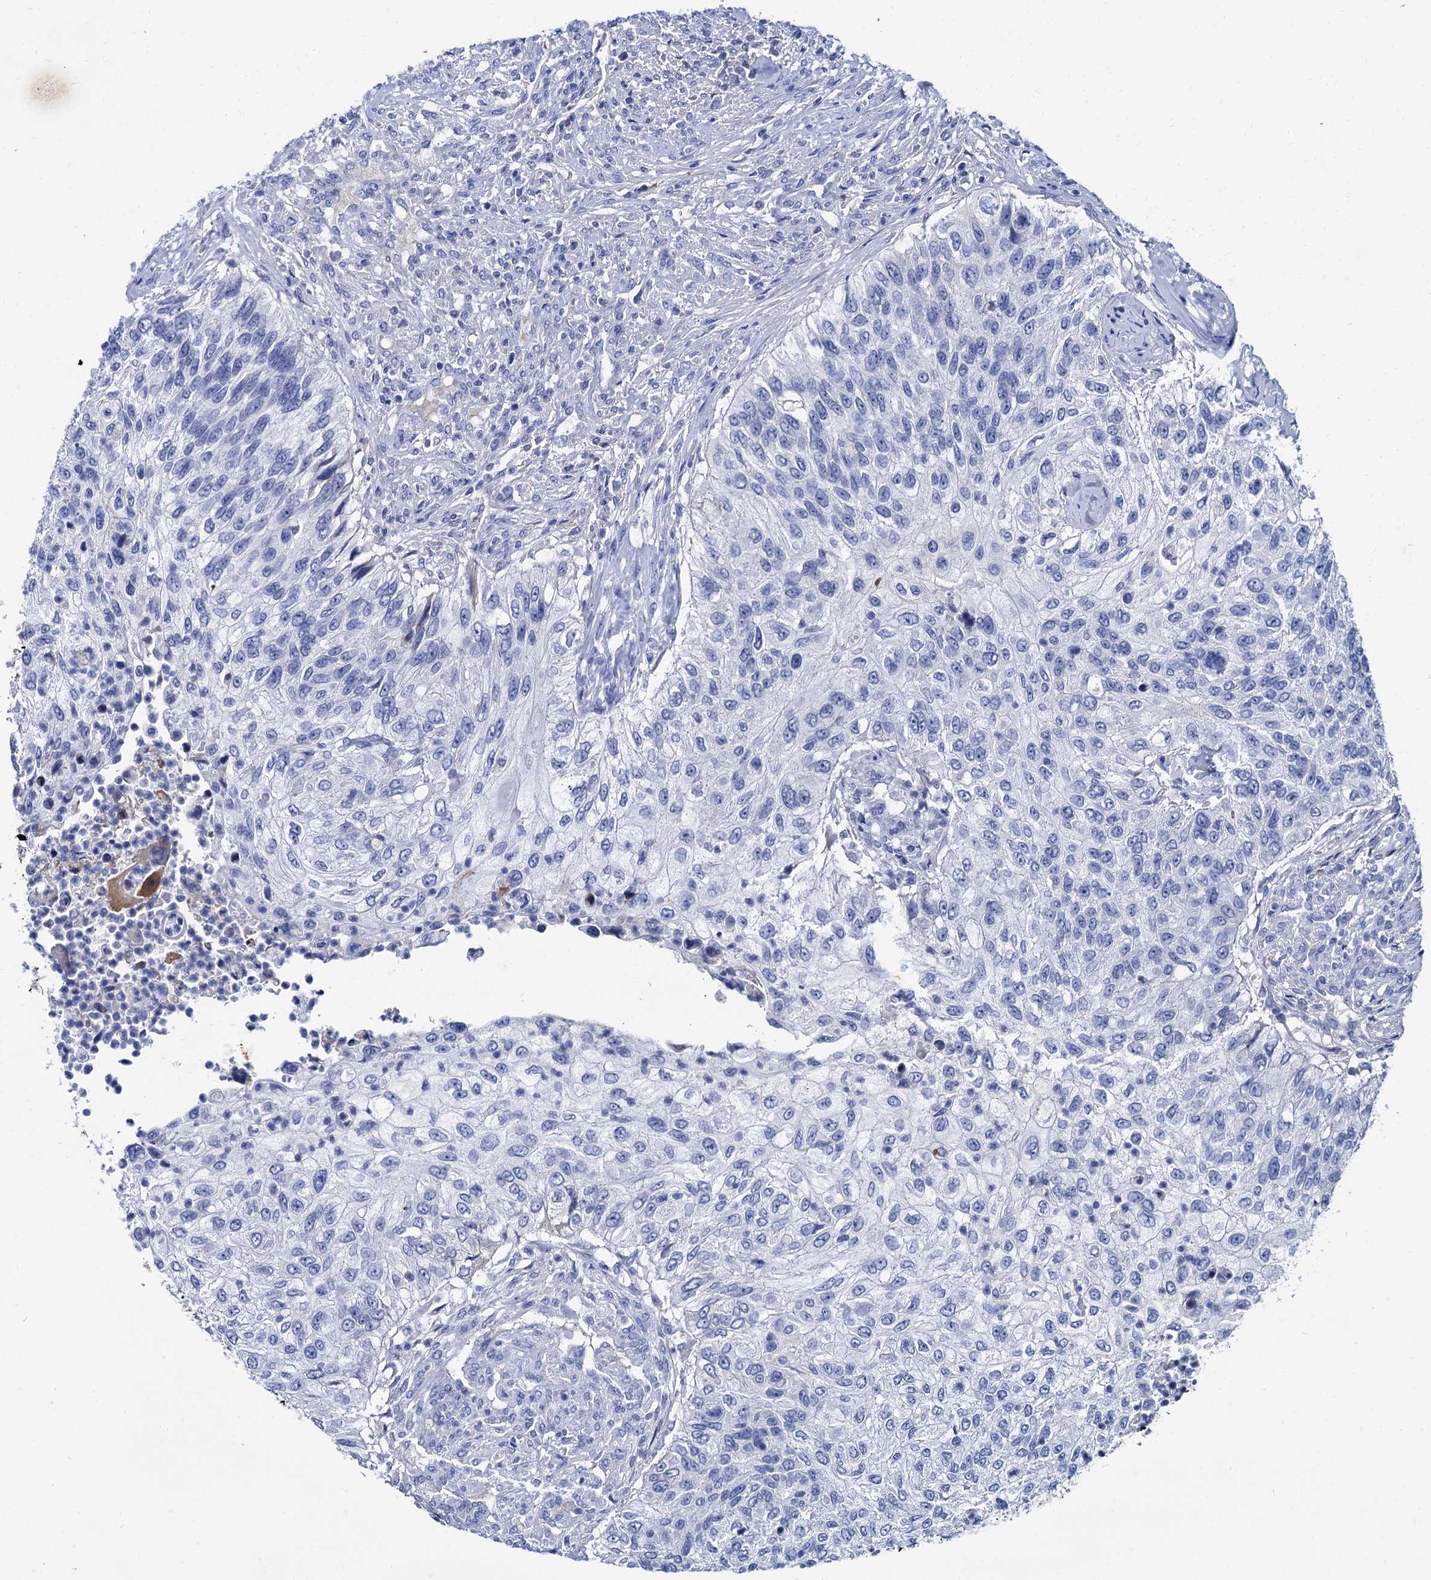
{"staining": {"intensity": "negative", "quantity": "none", "location": "none"}, "tissue": "urothelial cancer", "cell_type": "Tumor cells", "image_type": "cancer", "snomed": [{"axis": "morphology", "description": "Urothelial carcinoma, High grade"}, {"axis": "topography", "description": "Urinary bladder"}], "caption": "There is no significant staining in tumor cells of urothelial cancer.", "gene": "TMEM72", "patient": {"sex": "female", "age": 60}}